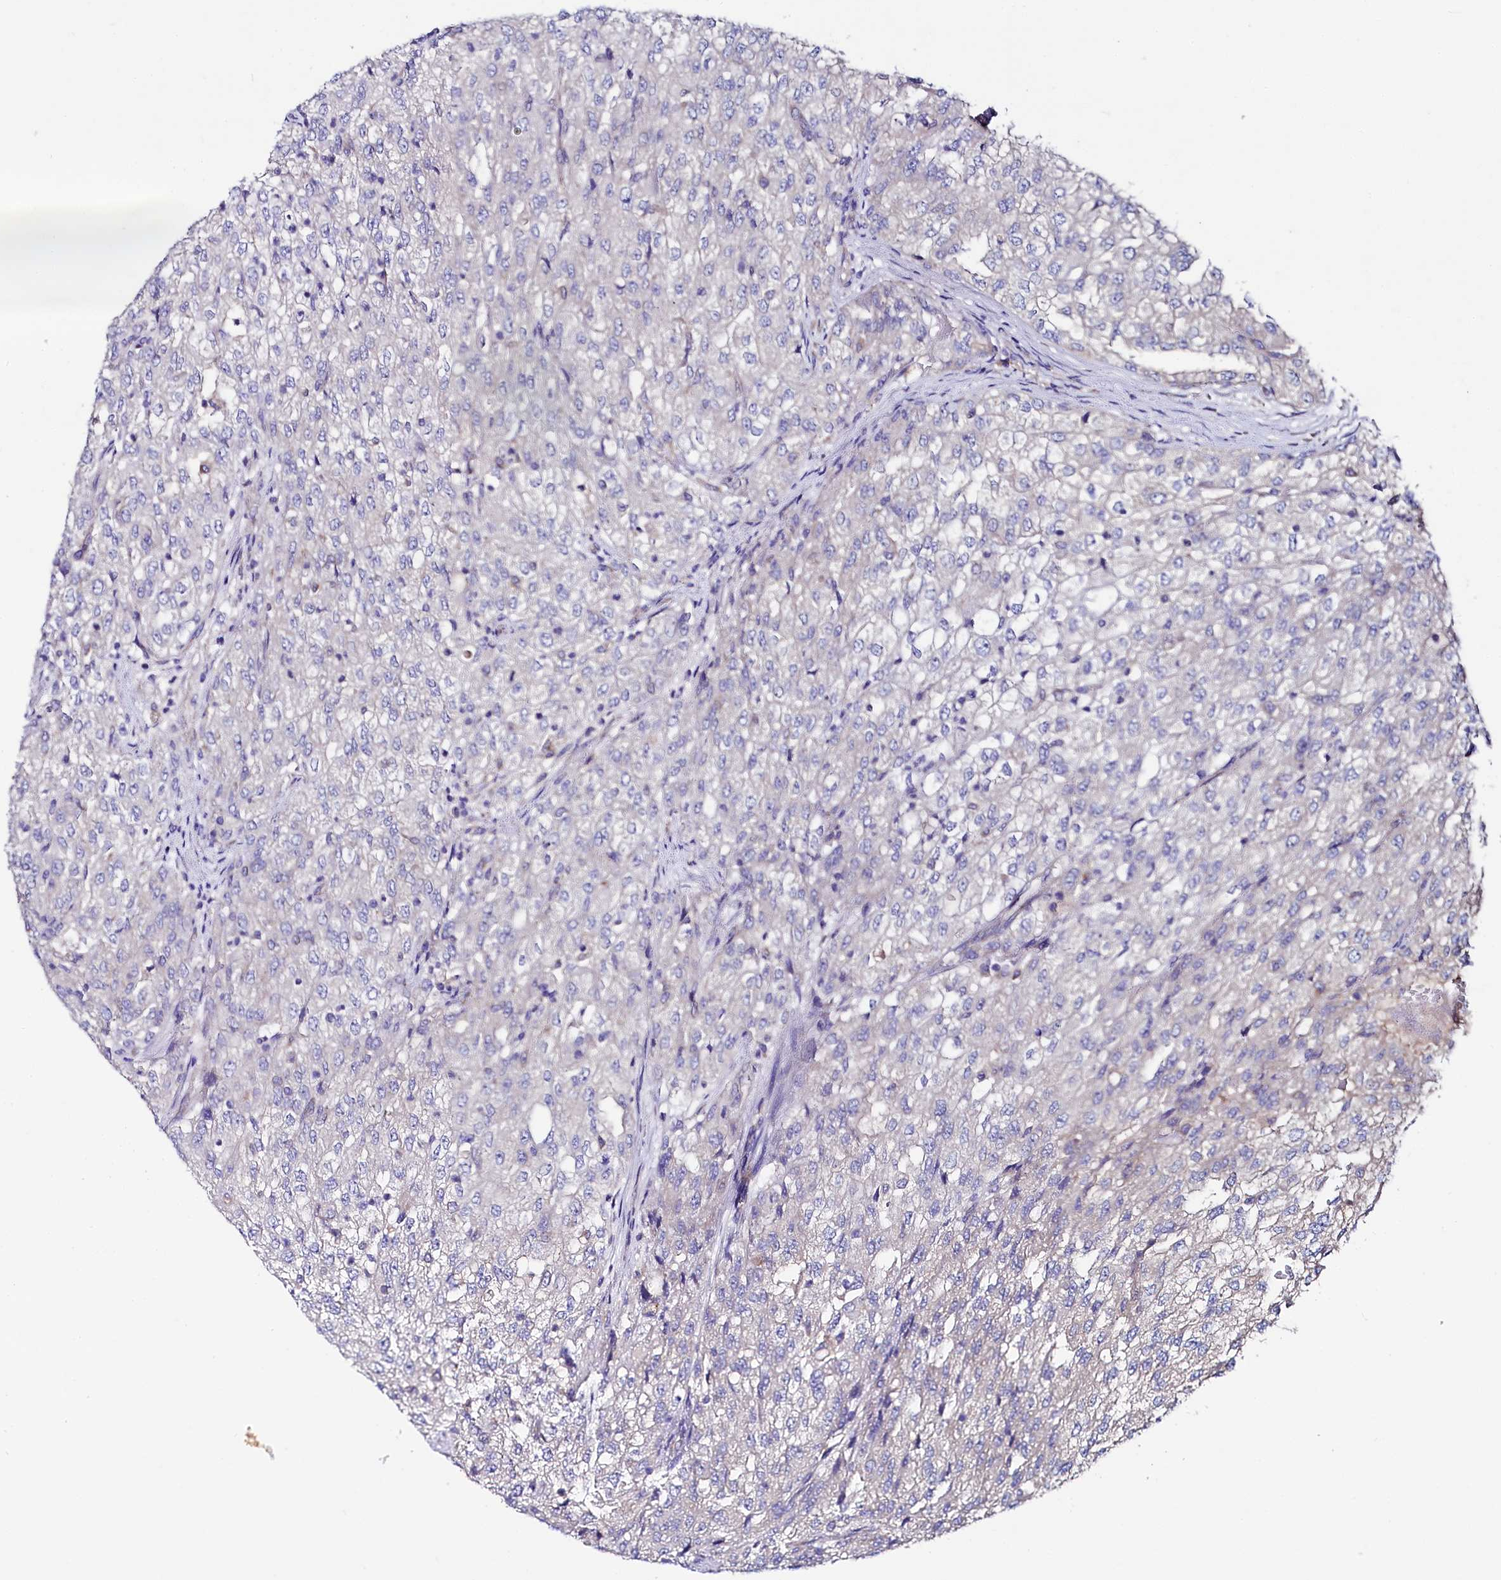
{"staining": {"intensity": "negative", "quantity": "none", "location": "none"}, "tissue": "renal cancer", "cell_type": "Tumor cells", "image_type": "cancer", "snomed": [{"axis": "morphology", "description": "Adenocarcinoma, NOS"}, {"axis": "topography", "description": "Kidney"}], "caption": "IHC of human renal cancer (adenocarcinoma) shows no staining in tumor cells.", "gene": "QARS1", "patient": {"sex": "female", "age": 54}}